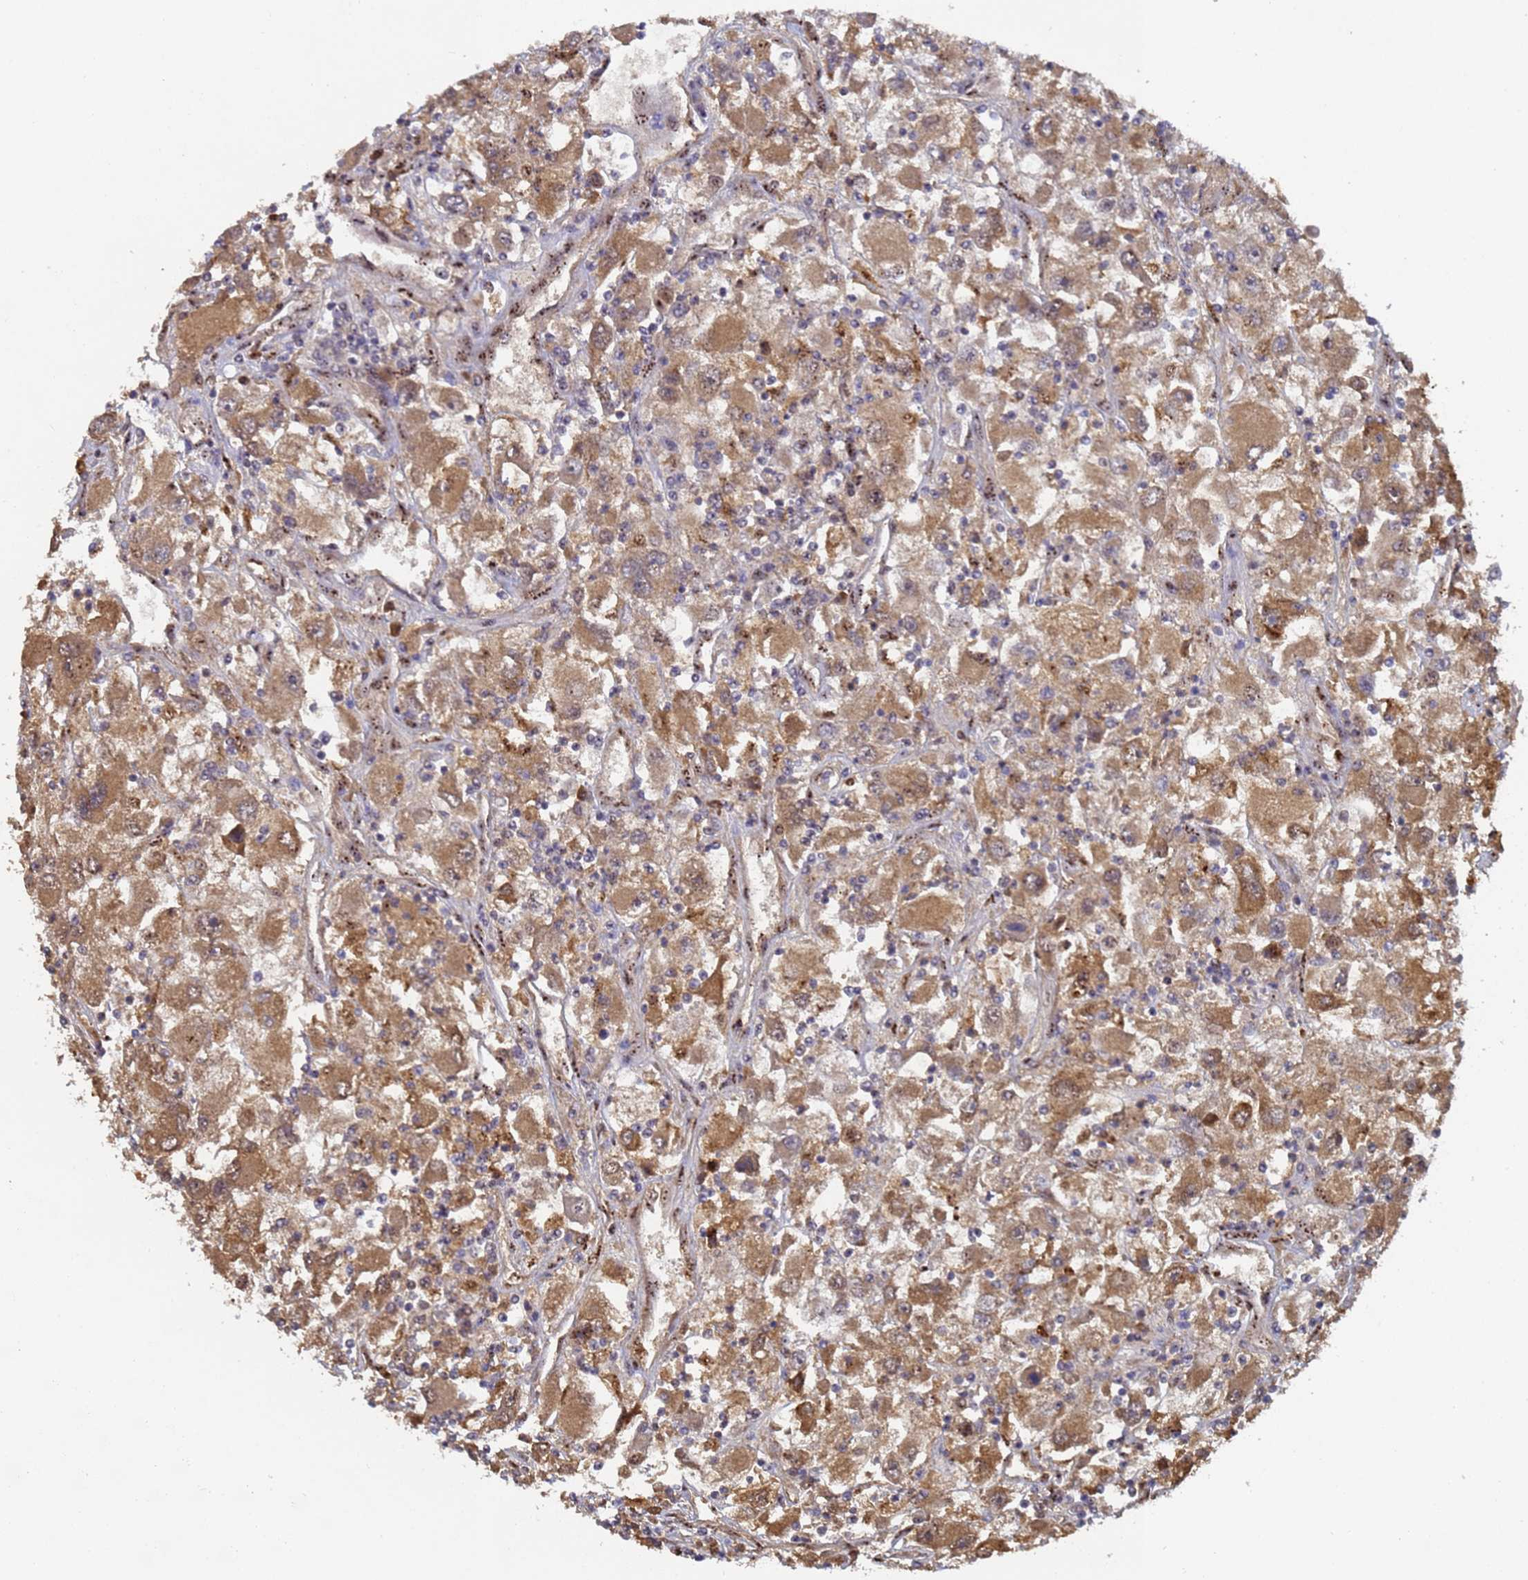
{"staining": {"intensity": "moderate", "quantity": ">75%", "location": "cytoplasmic/membranous"}, "tissue": "renal cancer", "cell_type": "Tumor cells", "image_type": "cancer", "snomed": [{"axis": "morphology", "description": "Adenocarcinoma, NOS"}, {"axis": "topography", "description": "Kidney"}], "caption": "High-magnification brightfield microscopy of adenocarcinoma (renal) stained with DAB (3,3'-diaminobenzidine) (brown) and counterstained with hematoxylin (blue). tumor cells exhibit moderate cytoplasmic/membranous staining is appreciated in approximately>75% of cells. The protein of interest is shown in brown color, while the nuclei are stained blue.", "gene": "SECISBP2", "patient": {"sex": "female", "age": 52}}